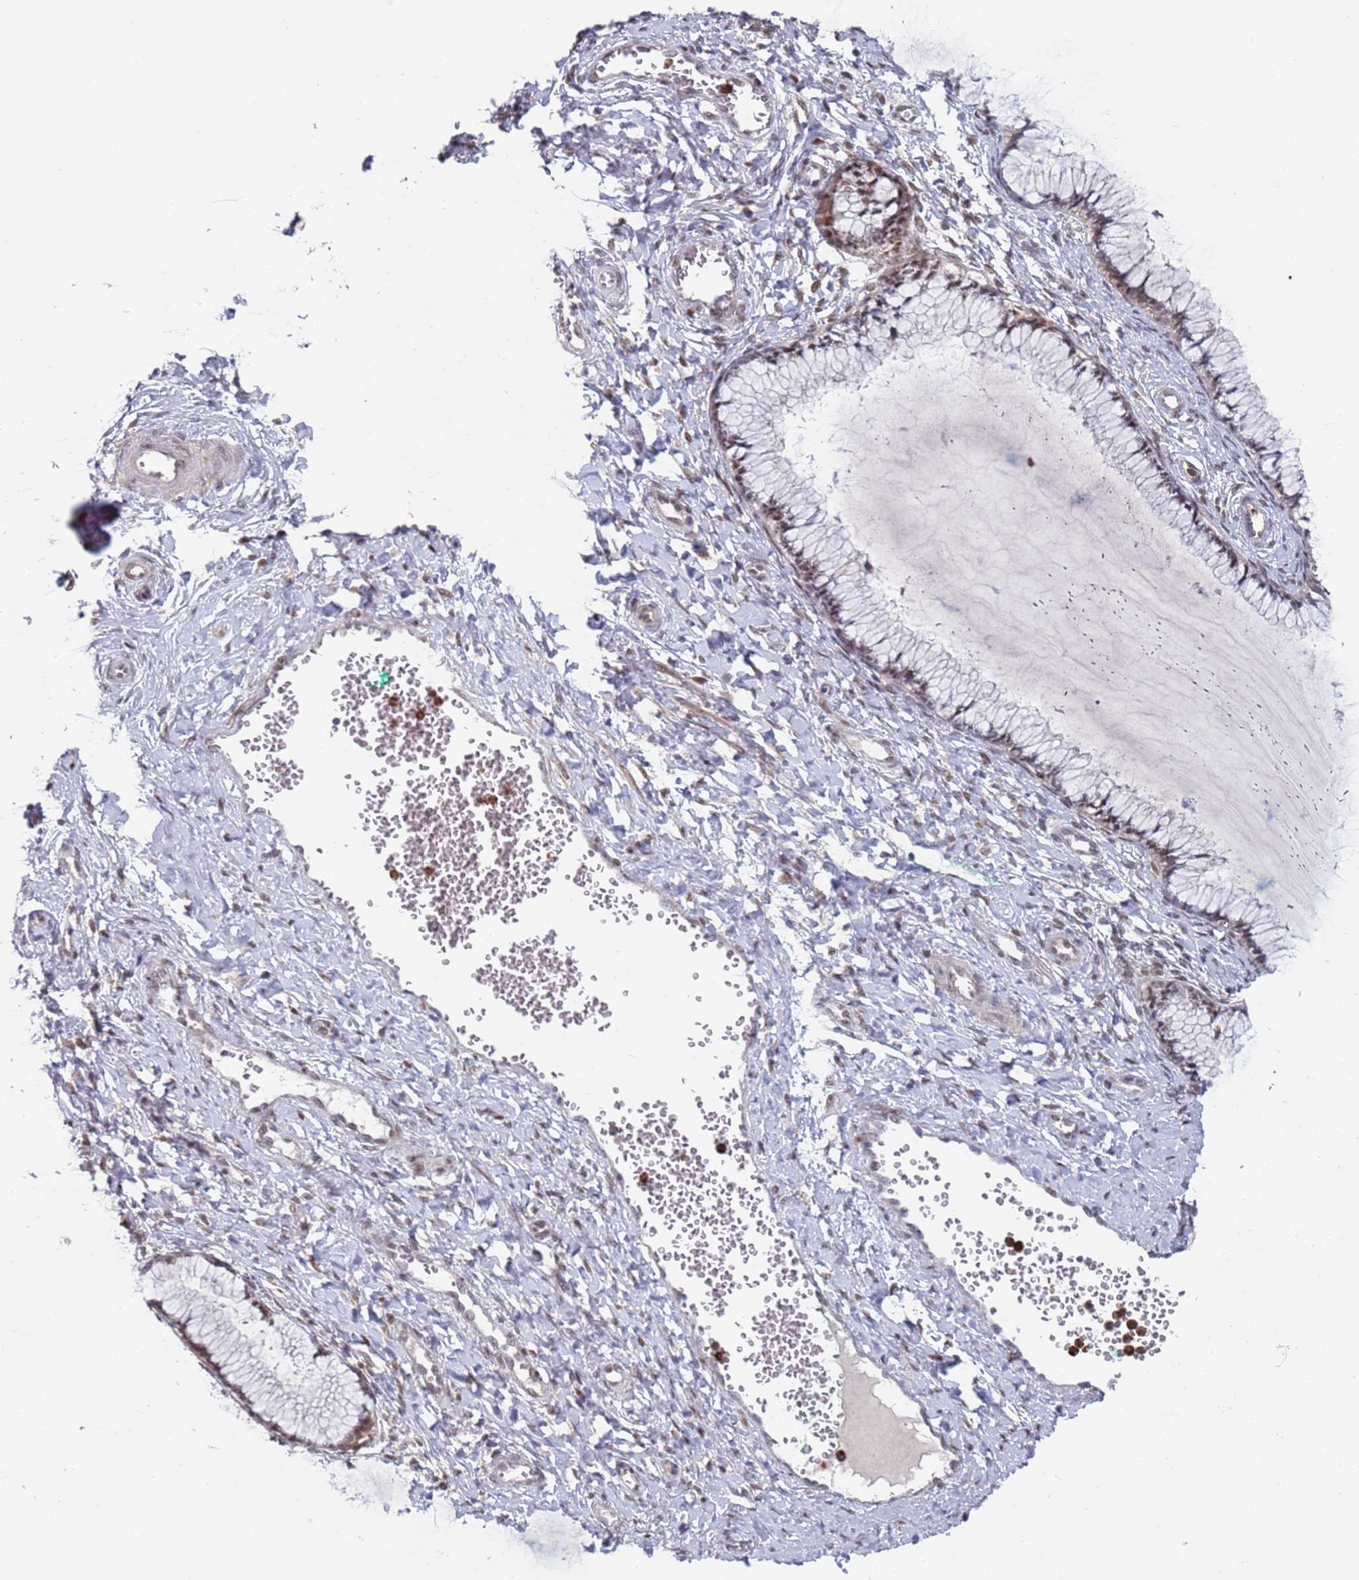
{"staining": {"intensity": "weak", "quantity": ">75%", "location": "nuclear"}, "tissue": "cervix", "cell_type": "Glandular cells", "image_type": "normal", "snomed": [{"axis": "morphology", "description": "Normal tissue, NOS"}, {"axis": "morphology", "description": "Adenocarcinoma, NOS"}, {"axis": "topography", "description": "Cervix"}], "caption": "This micrograph reveals immunohistochemistry (IHC) staining of normal human cervix, with low weak nuclear expression in about >75% of glandular cells.", "gene": "RPP25", "patient": {"sex": "female", "age": 29}}